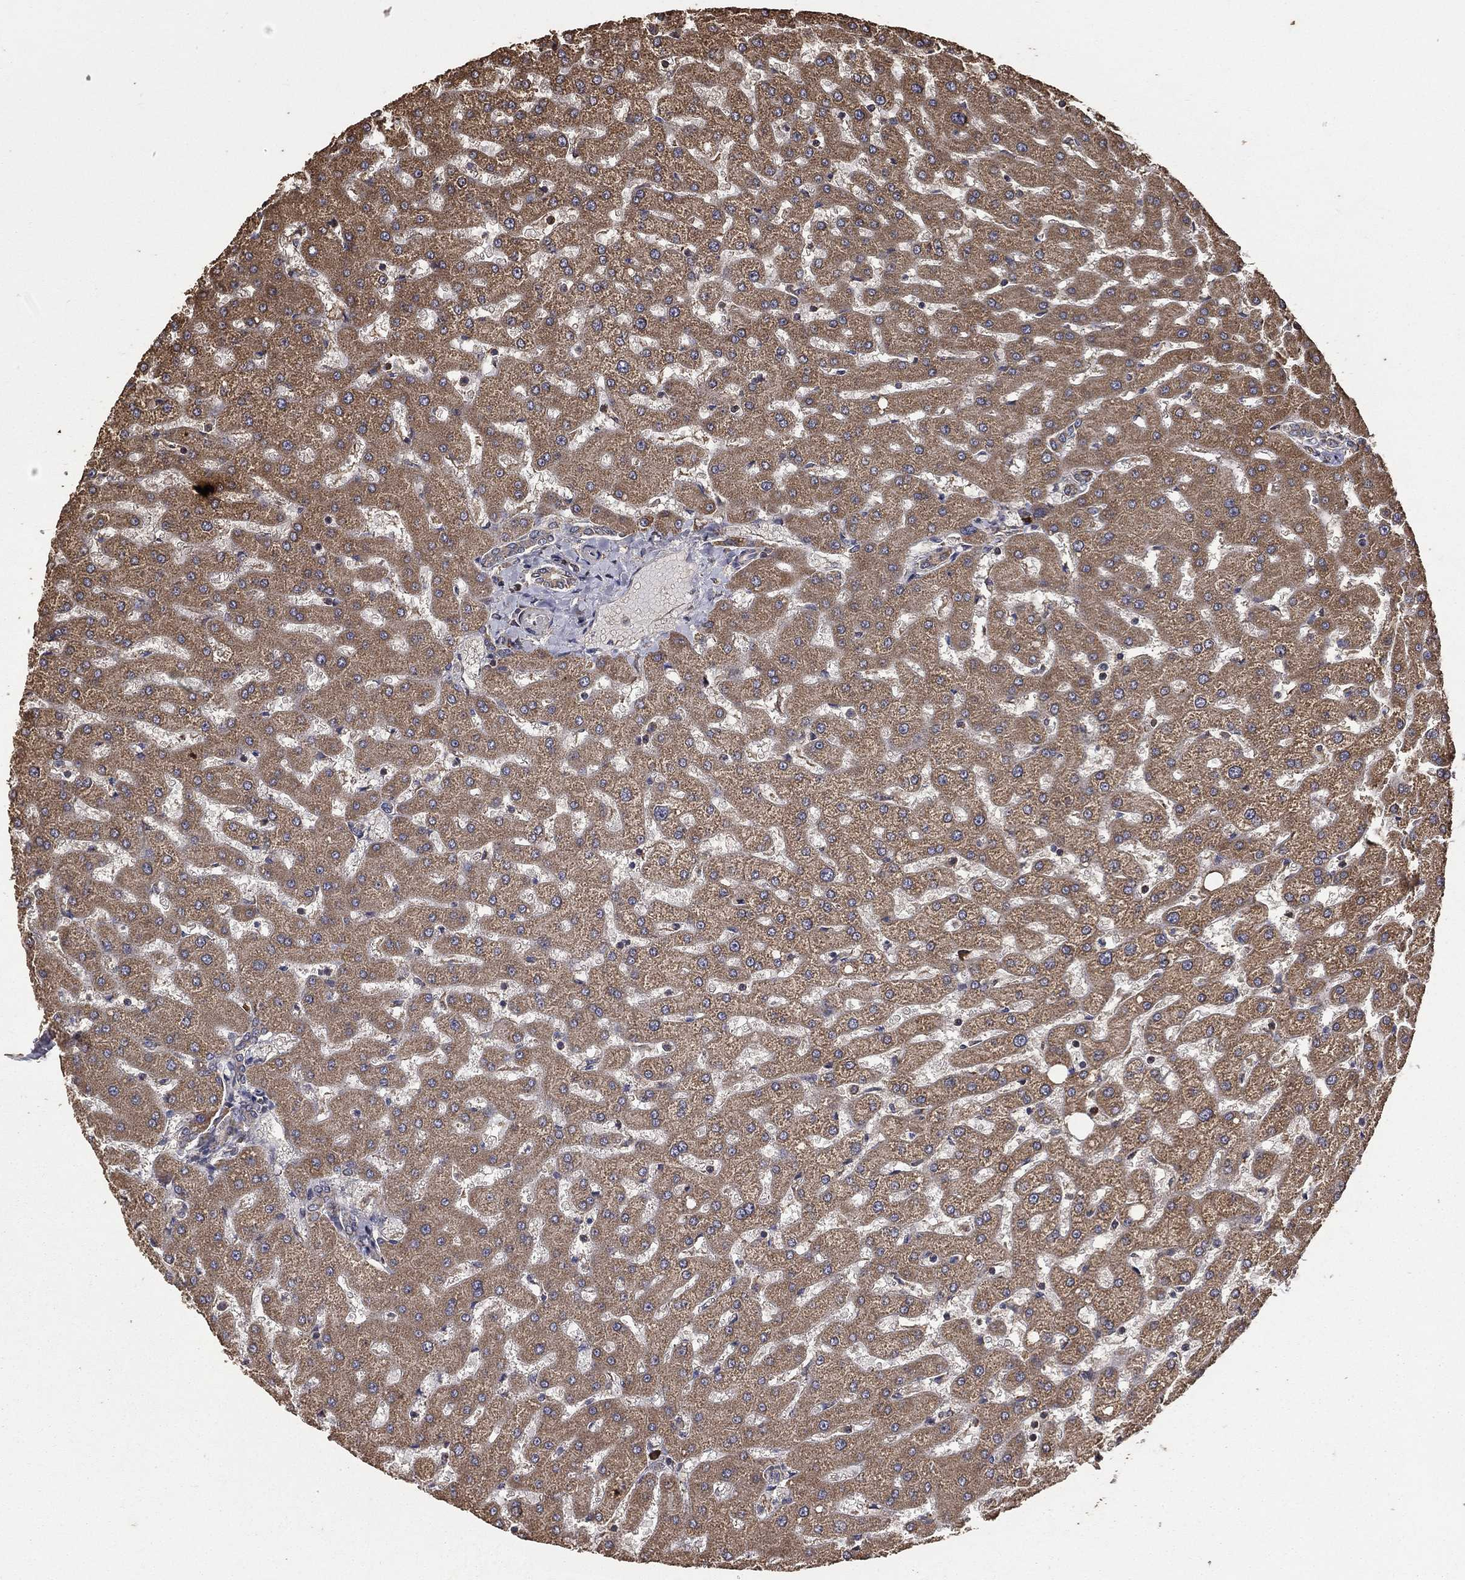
{"staining": {"intensity": "negative", "quantity": "none", "location": "none"}, "tissue": "liver", "cell_type": "Cholangiocytes", "image_type": "normal", "snomed": [{"axis": "morphology", "description": "Normal tissue, NOS"}, {"axis": "topography", "description": "Liver"}], "caption": "DAB (3,3'-diaminobenzidine) immunohistochemical staining of unremarkable human liver demonstrates no significant expression in cholangiocytes. The staining is performed using DAB brown chromogen with nuclei counter-stained in using hematoxylin.", "gene": "METTL27", "patient": {"sex": "female", "age": 50}}